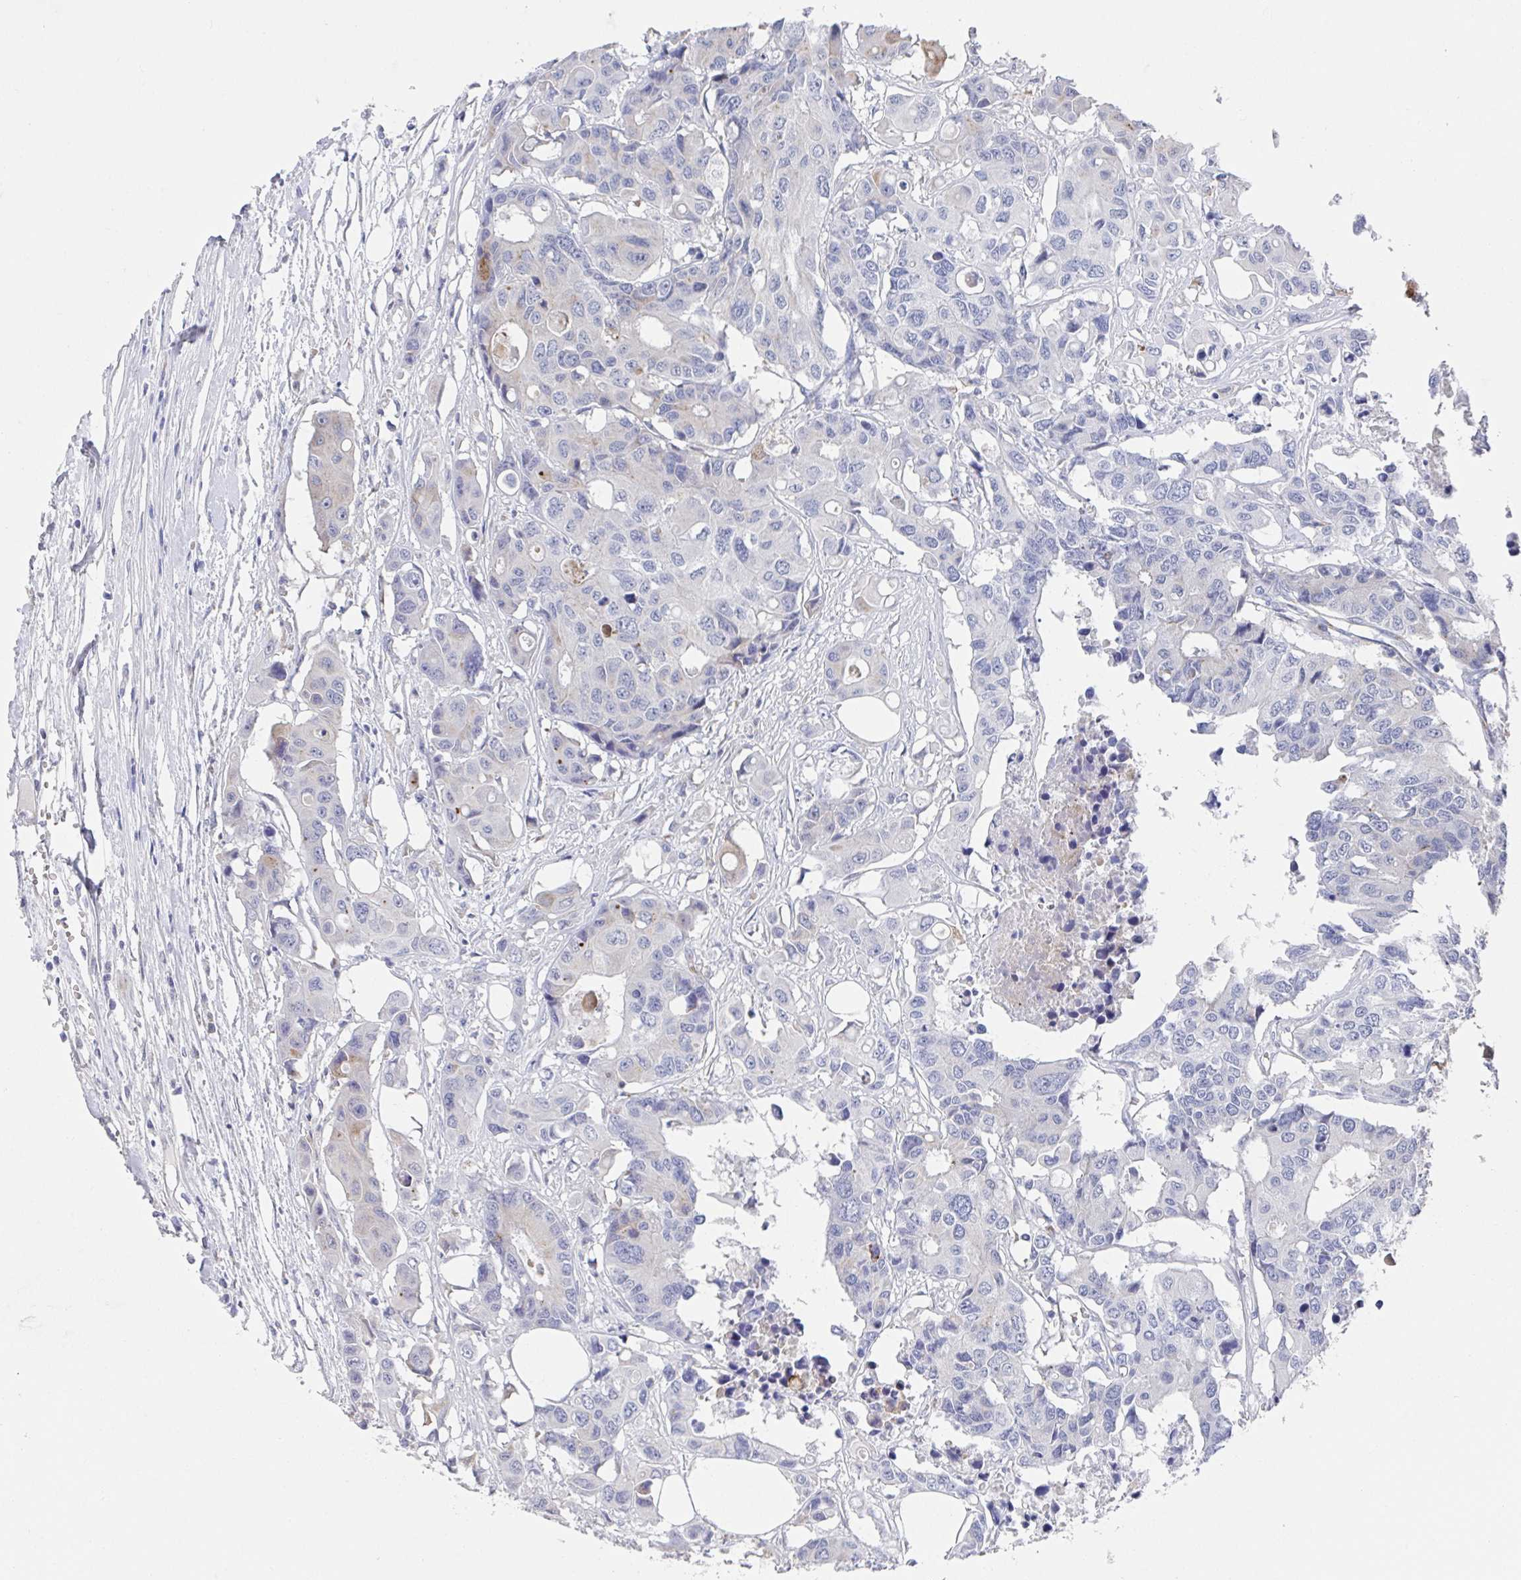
{"staining": {"intensity": "negative", "quantity": "none", "location": "none"}, "tissue": "colorectal cancer", "cell_type": "Tumor cells", "image_type": "cancer", "snomed": [{"axis": "morphology", "description": "Adenocarcinoma, NOS"}, {"axis": "topography", "description": "Colon"}], "caption": "This is an immunohistochemistry micrograph of colorectal cancer. There is no positivity in tumor cells.", "gene": "TAS2R39", "patient": {"sex": "male", "age": 77}}